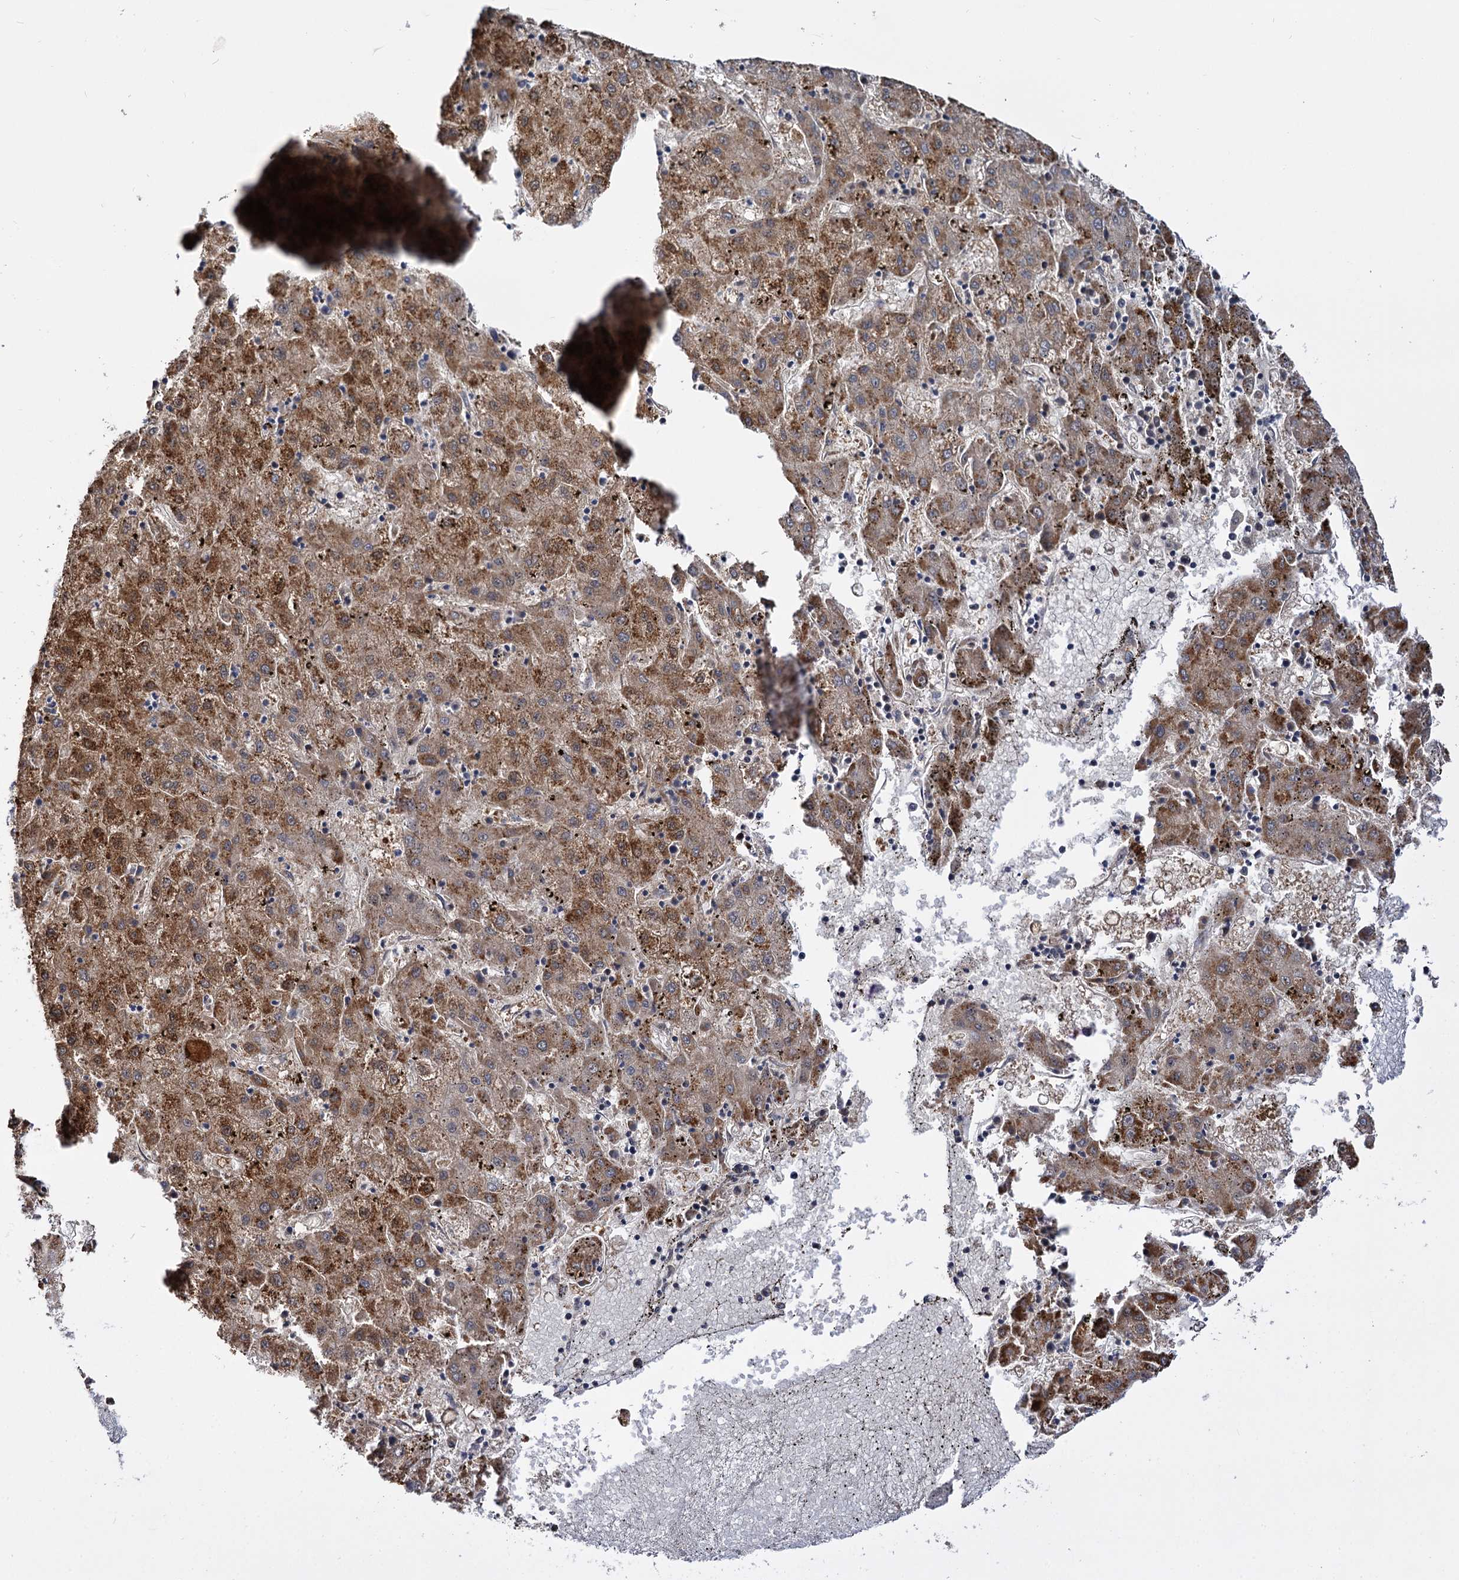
{"staining": {"intensity": "moderate", "quantity": ">75%", "location": "cytoplasmic/membranous"}, "tissue": "liver cancer", "cell_type": "Tumor cells", "image_type": "cancer", "snomed": [{"axis": "morphology", "description": "Carcinoma, Hepatocellular, NOS"}, {"axis": "topography", "description": "Liver"}], "caption": "Tumor cells show moderate cytoplasmic/membranous expression in about >75% of cells in liver hepatocellular carcinoma. The staining was performed using DAB, with brown indicating positive protein expression. Nuclei are stained blue with hematoxylin.", "gene": "IDI1", "patient": {"sex": "male", "age": 72}}